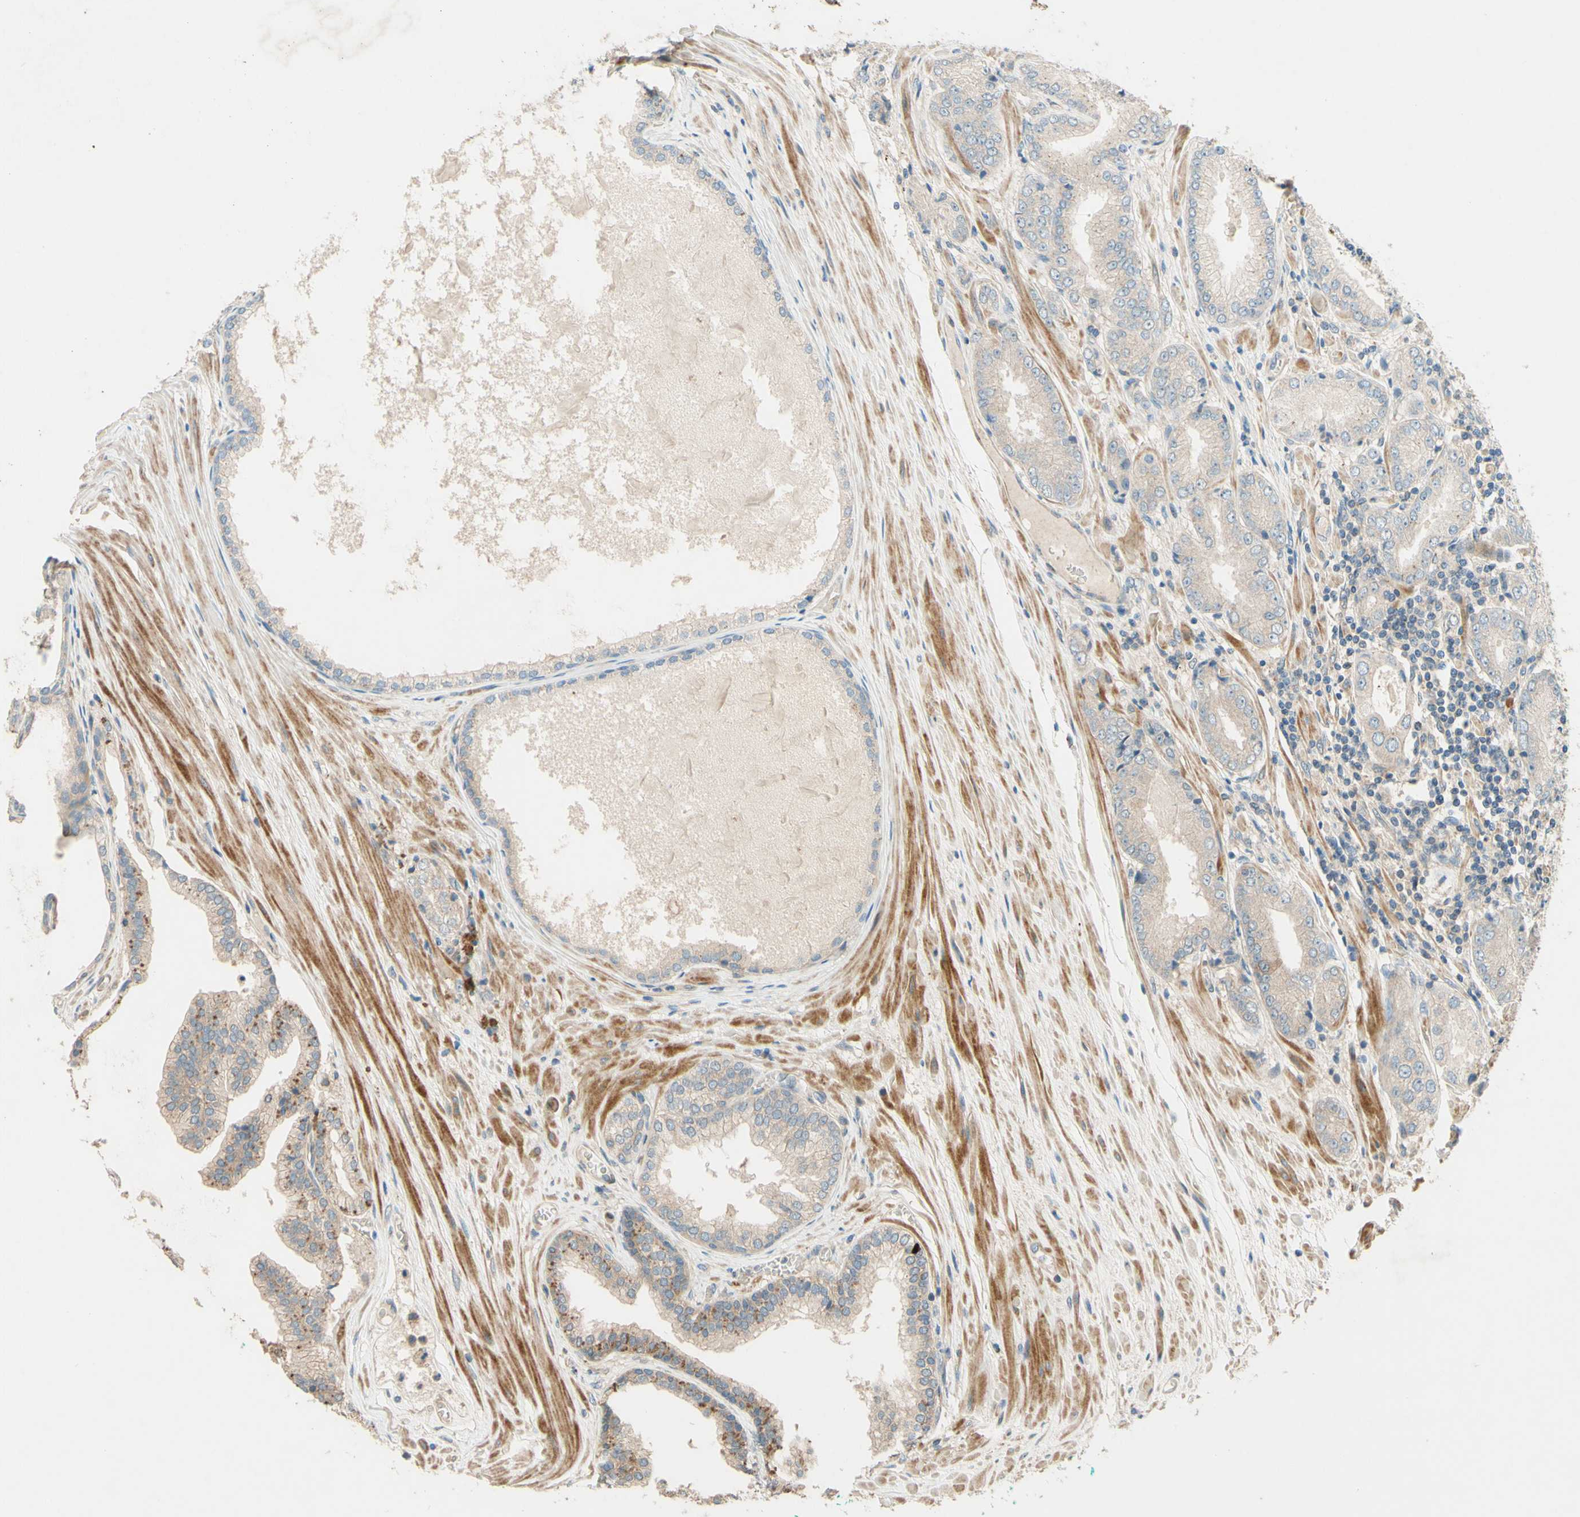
{"staining": {"intensity": "negative", "quantity": "none", "location": "none"}, "tissue": "prostate cancer", "cell_type": "Tumor cells", "image_type": "cancer", "snomed": [{"axis": "morphology", "description": "Adenocarcinoma, High grade"}, {"axis": "topography", "description": "Prostate"}], "caption": "IHC histopathology image of prostate high-grade adenocarcinoma stained for a protein (brown), which exhibits no positivity in tumor cells.", "gene": "ADAM17", "patient": {"sex": "male", "age": 59}}